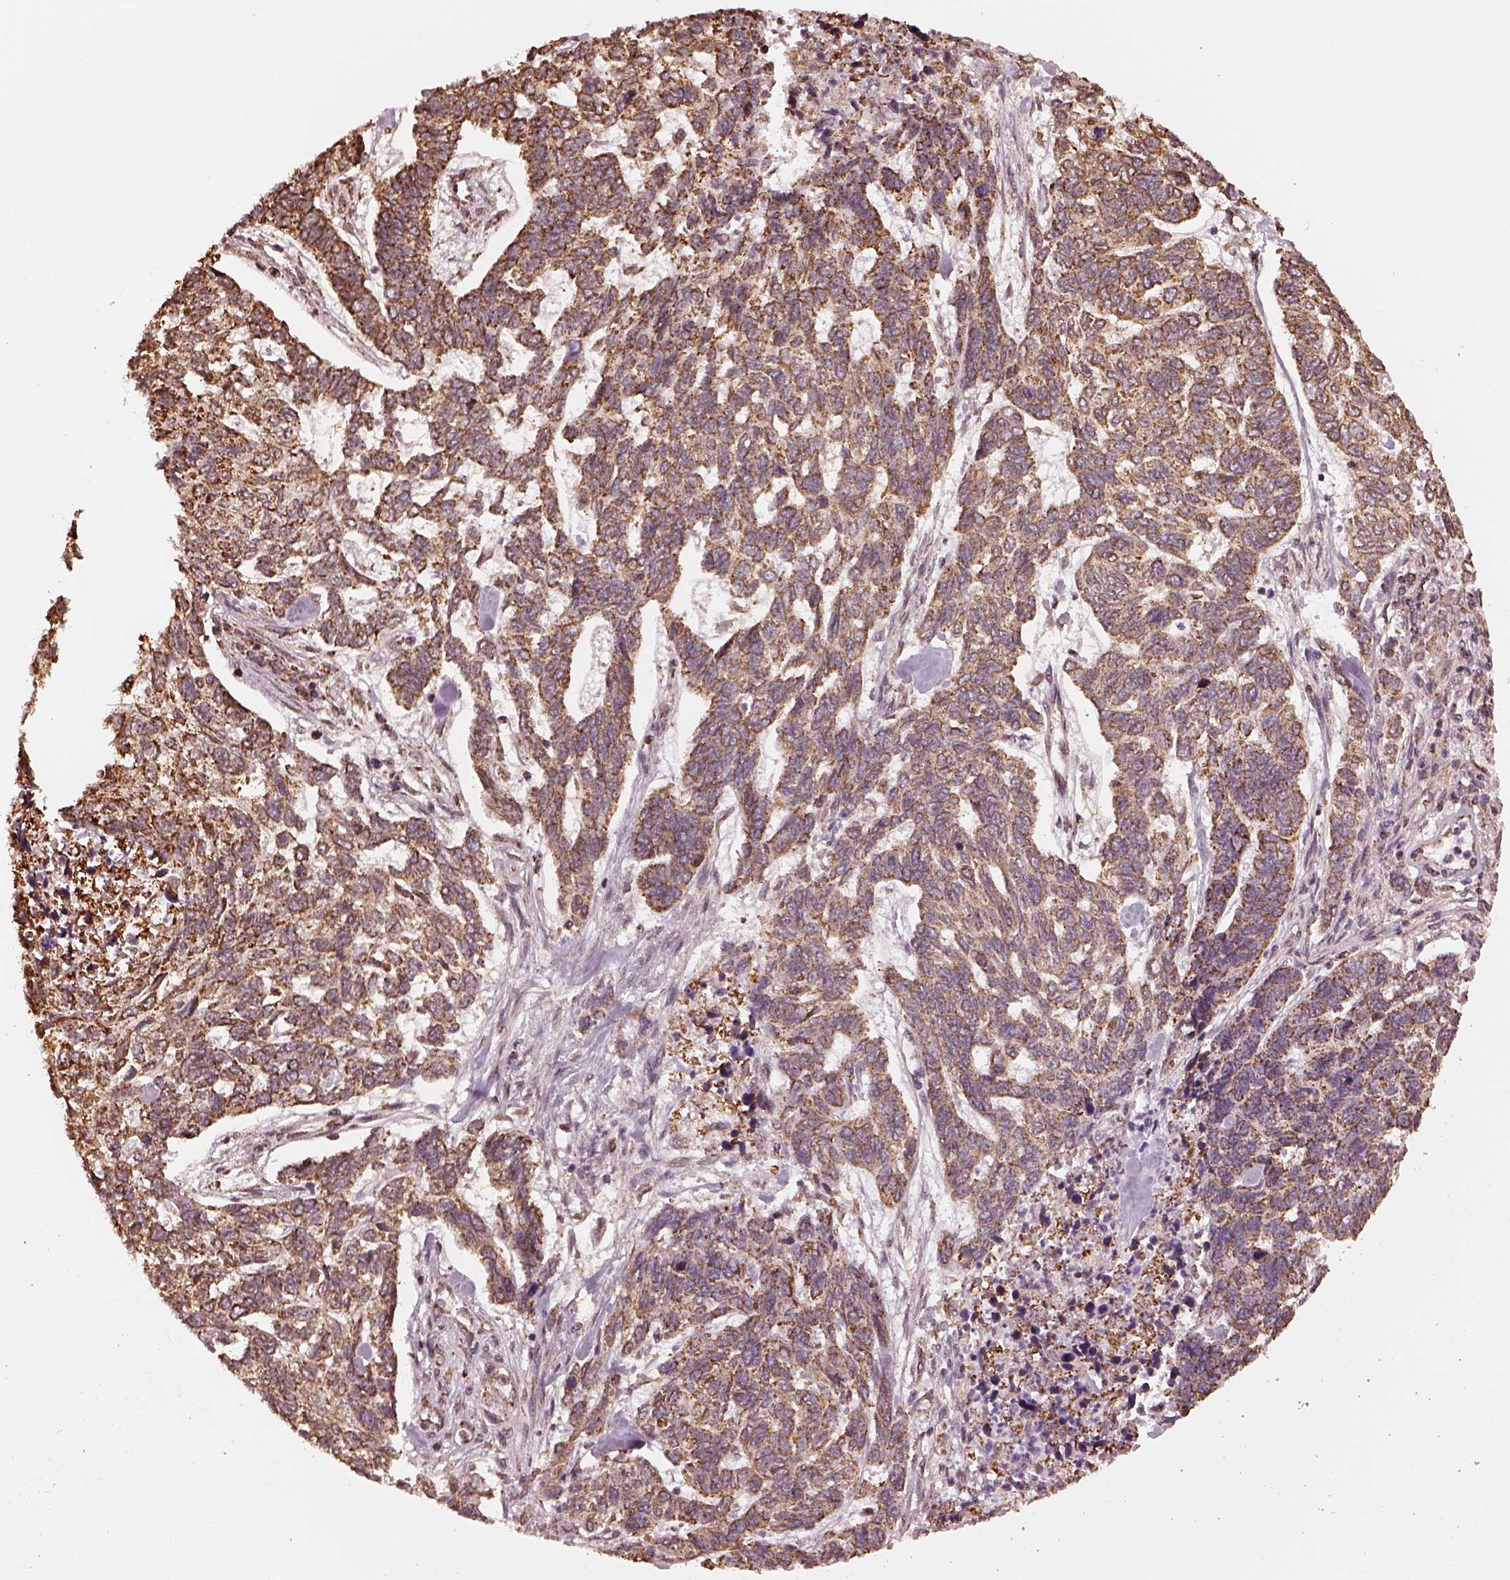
{"staining": {"intensity": "strong", "quantity": ">75%", "location": "cytoplasmic/membranous"}, "tissue": "skin cancer", "cell_type": "Tumor cells", "image_type": "cancer", "snomed": [{"axis": "morphology", "description": "Basal cell carcinoma"}, {"axis": "topography", "description": "Skin"}], "caption": "Human basal cell carcinoma (skin) stained for a protein (brown) exhibits strong cytoplasmic/membranous positive positivity in about >75% of tumor cells.", "gene": "ACOT2", "patient": {"sex": "female", "age": 65}}